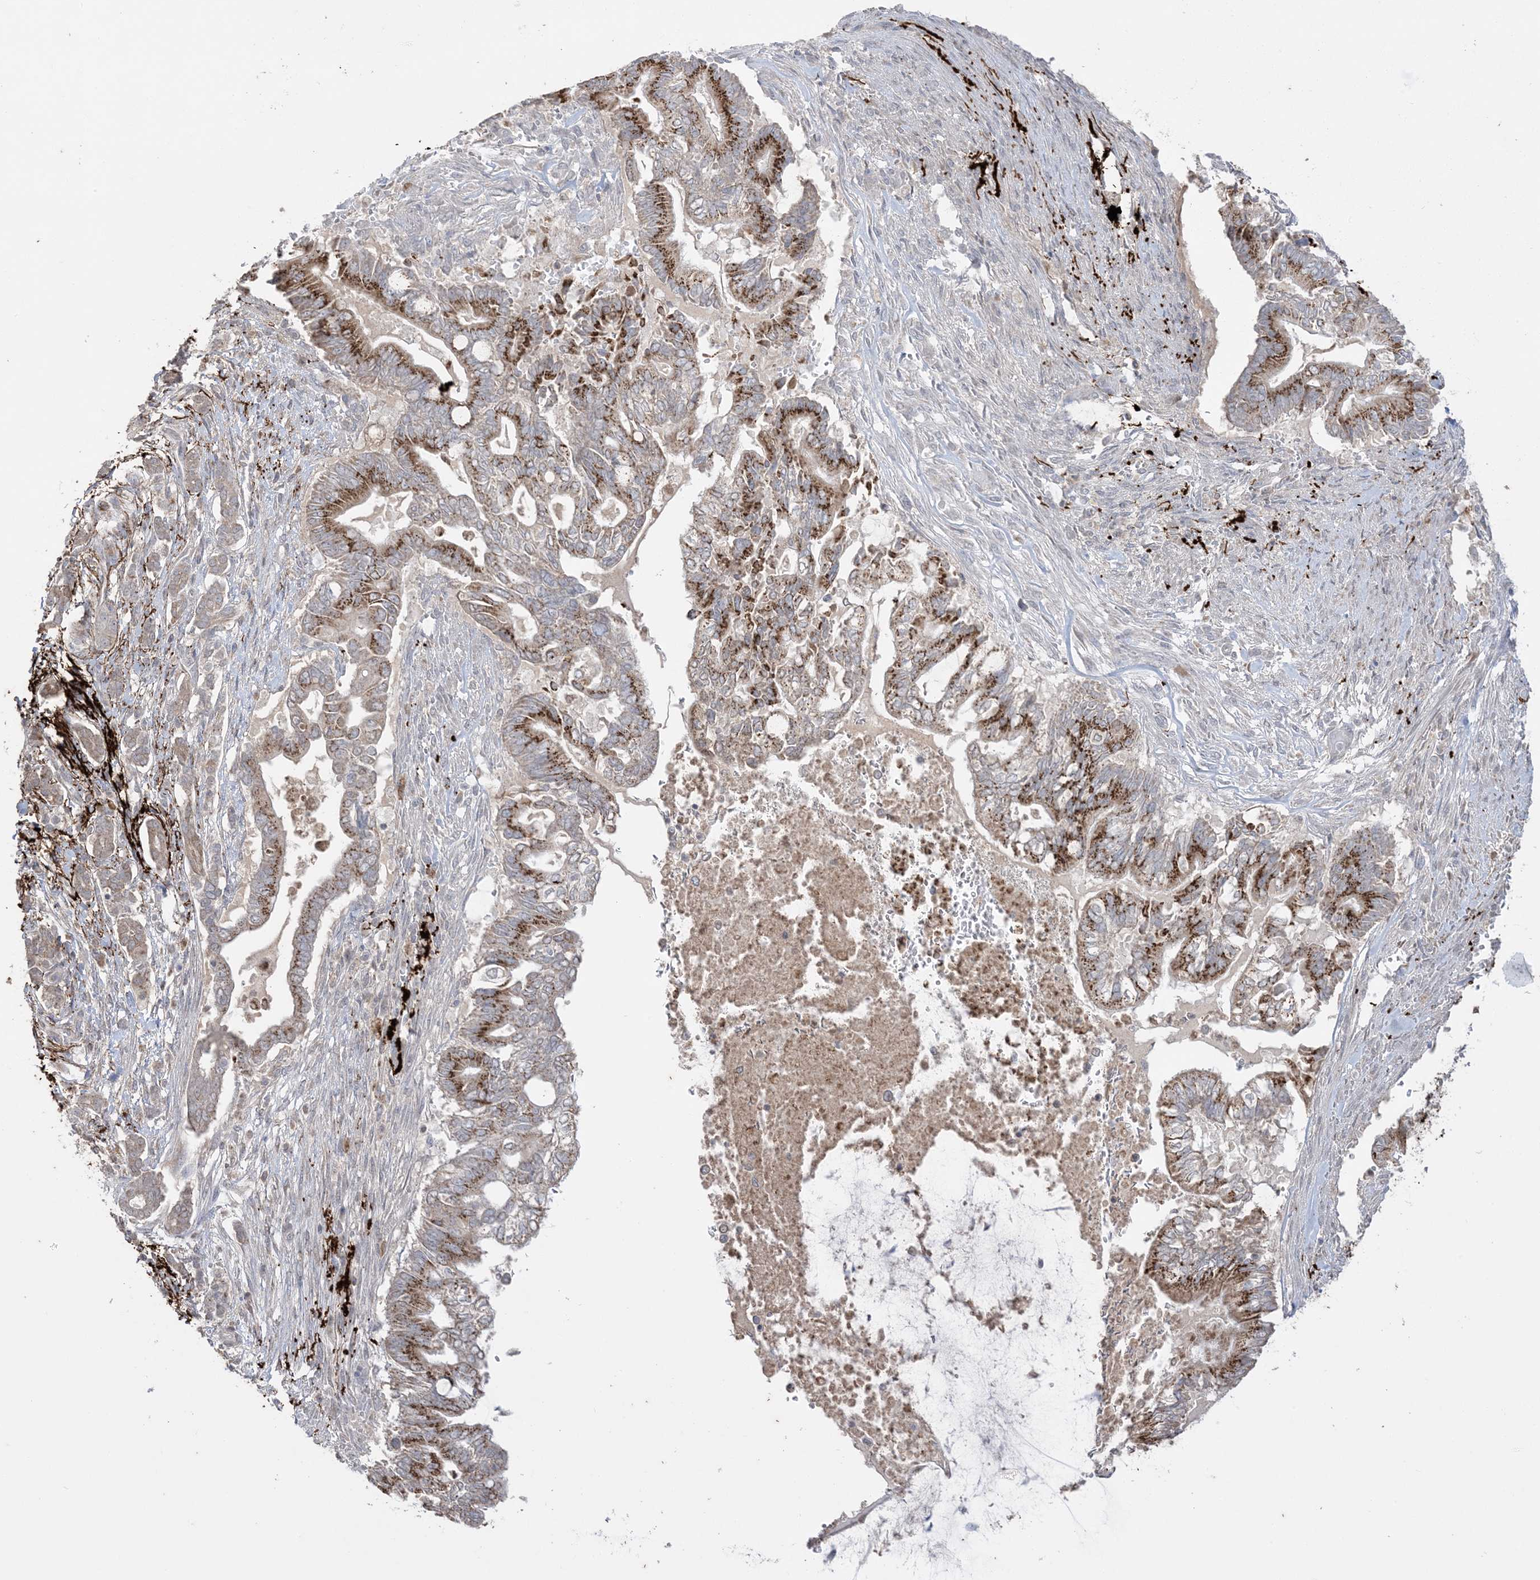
{"staining": {"intensity": "strong", "quantity": ">75%", "location": "cytoplasmic/membranous"}, "tissue": "pancreatic cancer", "cell_type": "Tumor cells", "image_type": "cancer", "snomed": [{"axis": "morphology", "description": "Adenocarcinoma, NOS"}, {"axis": "topography", "description": "Pancreas"}], "caption": "Protein positivity by IHC displays strong cytoplasmic/membranous expression in about >75% of tumor cells in pancreatic cancer.", "gene": "XRN1", "patient": {"sex": "male", "age": 68}}